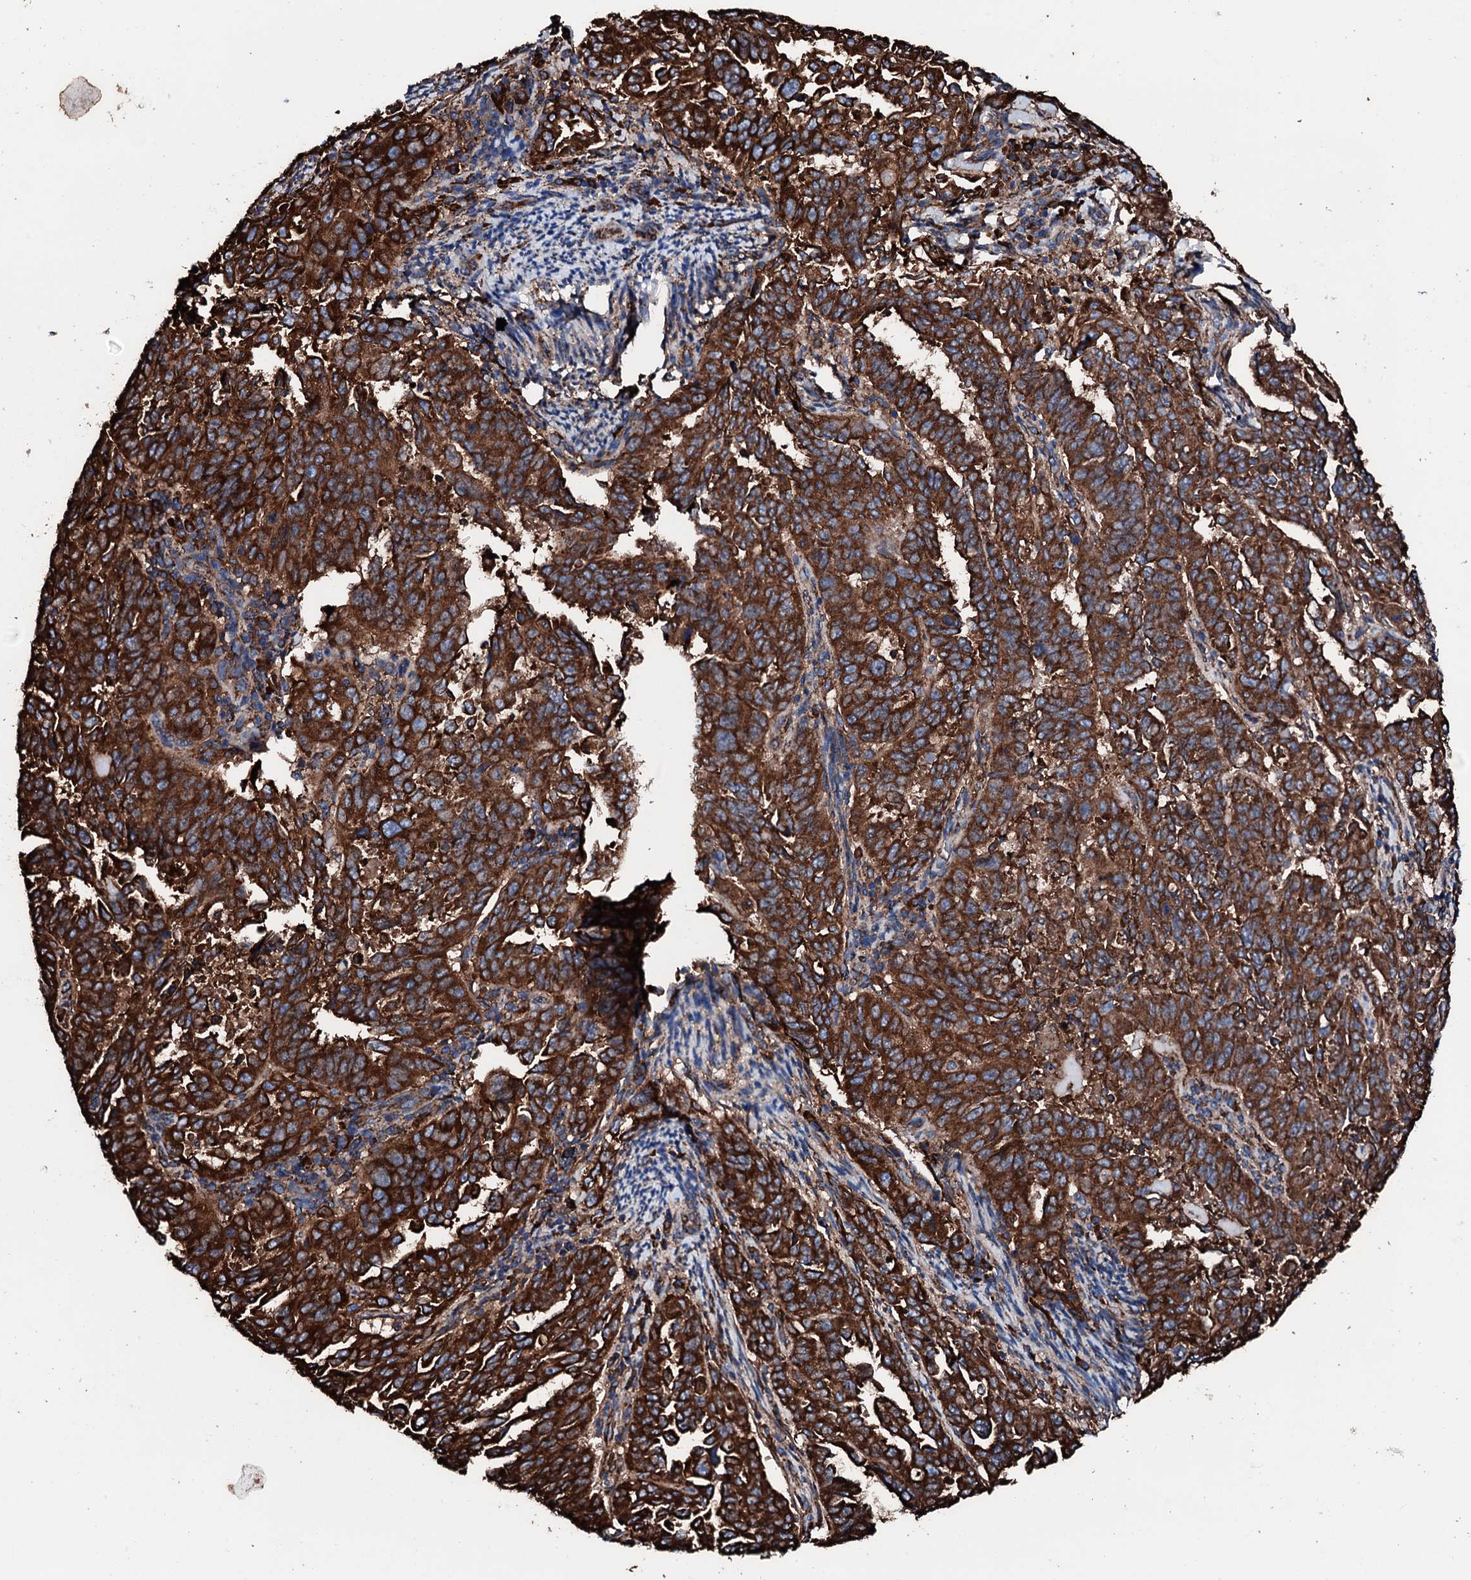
{"staining": {"intensity": "strong", "quantity": ">75%", "location": "cytoplasmic/membranous"}, "tissue": "endometrial cancer", "cell_type": "Tumor cells", "image_type": "cancer", "snomed": [{"axis": "morphology", "description": "Adenocarcinoma, NOS"}, {"axis": "topography", "description": "Endometrium"}], "caption": "Brown immunohistochemical staining in human adenocarcinoma (endometrial) exhibits strong cytoplasmic/membranous positivity in approximately >75% of tumor cells. The protein of interest is shown in brown color, while the nuclei are stained blue.", "gene": "AMDHD1", "patient": {"sex": "female", "age": 65}}